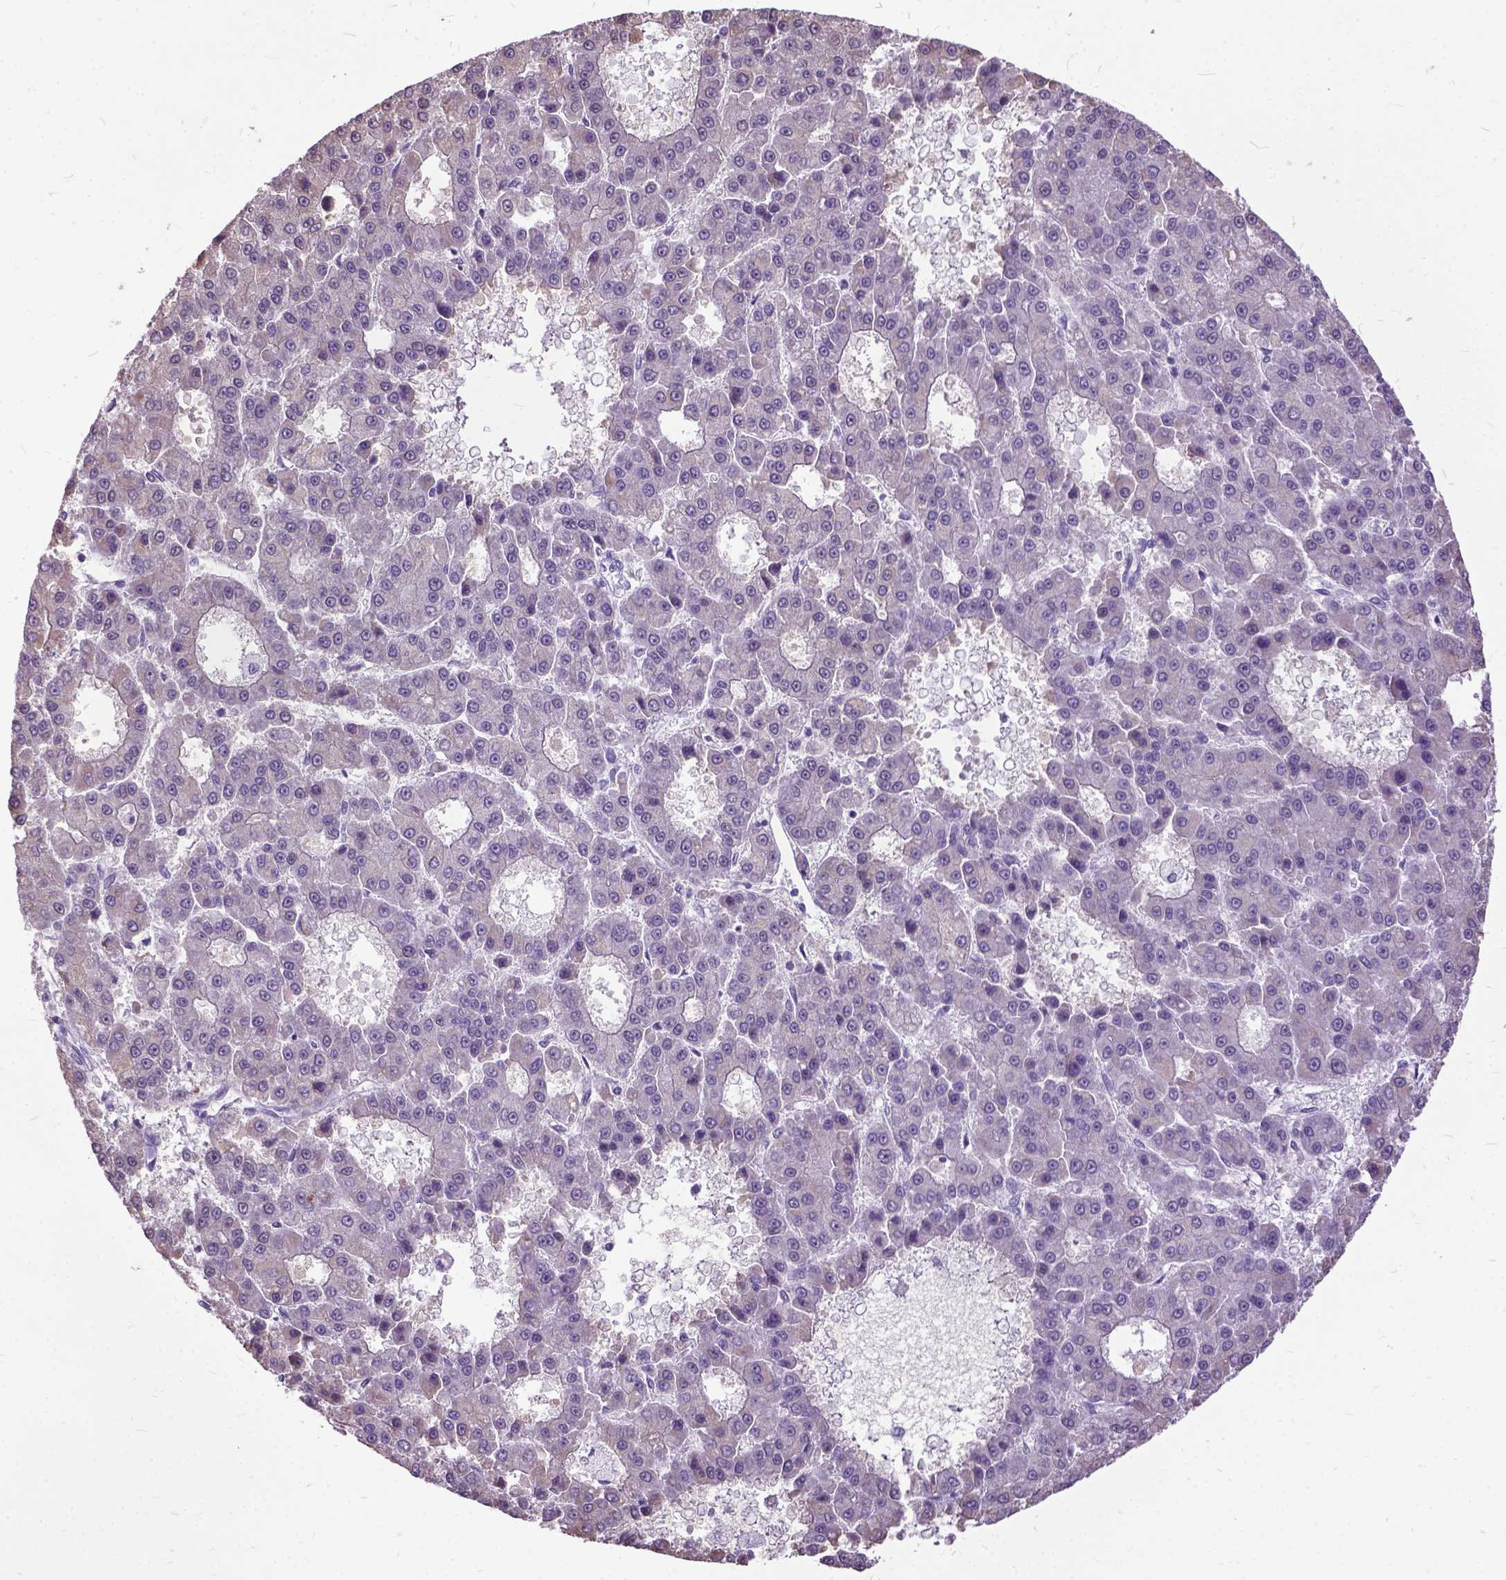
{"staining": {"intensity": "negative", "quantity": "none", "location": "none"}, "tissue": "liver cancer", "cell_type": "Tumor cells", "image_type": "cancer", "snomed": [{"axis": "morphology", "description": "Carcinoma, Hepatocellular, NOS"}, {"axis": "topography", "description": "Liver"}], "caption": "Protein analysis of liver hepatocellular carcinoma displays no significant staining in tumor cells.", "gene": "MARCHF10", "patient": {"sex": "male", "age": 70}}